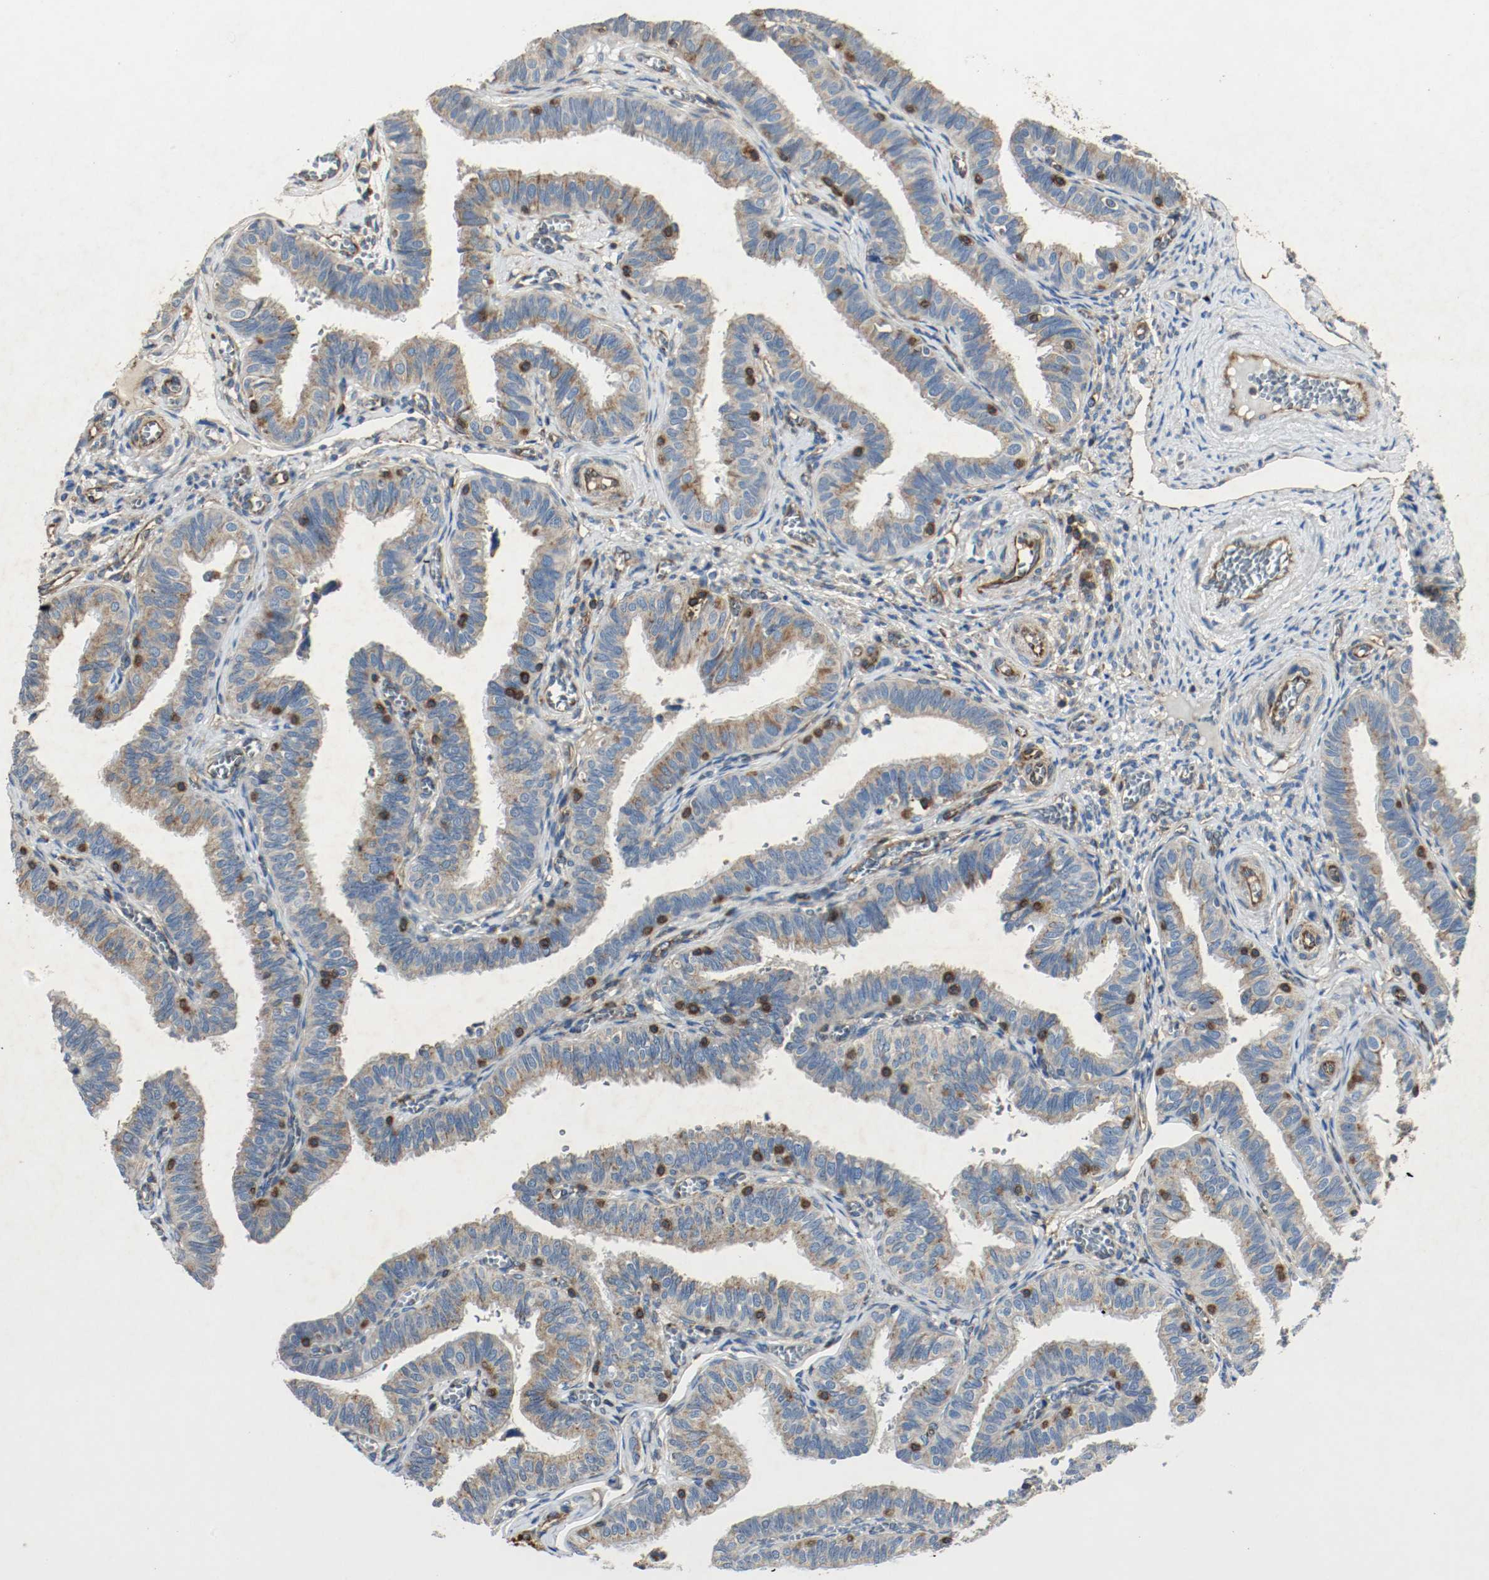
{"staining": {"intensity": "moderate", "quantity": ">75%", "location": "cytoplasmic/membranous"}, "tissue": "fallopian tube", "cell_type": "Glandular cells", "image_type": "normal", "snomed": [{"axis": "morphology", "description": "Normal tissue, NOS"}, {"axis": "topography", "description": "Fallopian tube"}], "caption": "Glandular cells display medium levels of moderate cytoplasmic/membranous expression in about >75% of cells in normal fallopian tube.", "gene": "PLCG1", "patient": {"sex": "female", "age": 46}}